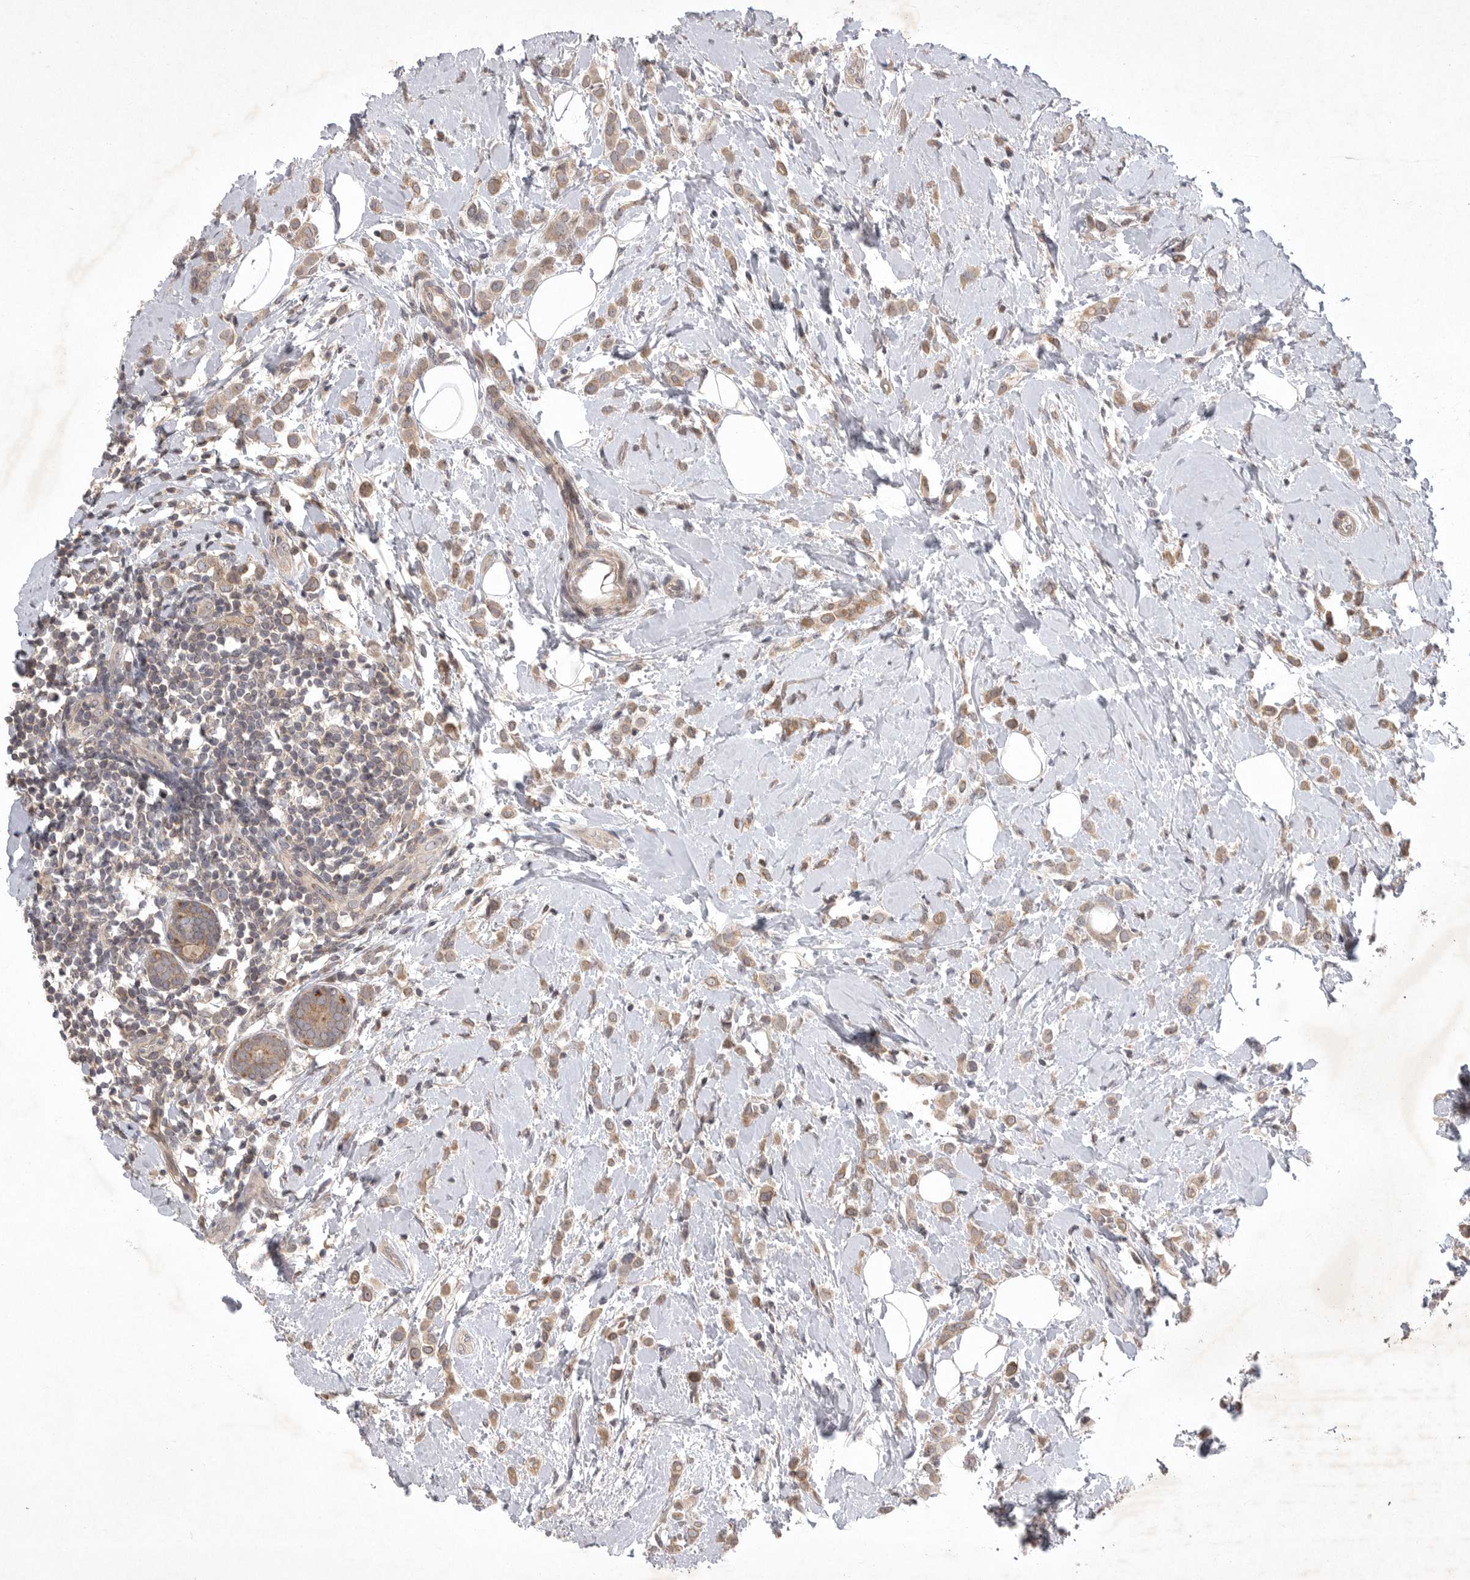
{"staining": {"intensity": "weak", "quantity": ">75%", "location": "cytoplasmic/membranous"}, "tissue": "breast cancer", "cell_type": "Tumor cells", "image_type": "cancer", "snomed": [{"axis": "morphology", "description": "Lobular carcinoma"}, {"axis": "topography", "description": "Breast"}], "caption": "High-magnification brightfield microscopy of lobular carcinoma (breast) stained with DAB (3,3'-diaminobenzidine) (brown) and counterstained with hematoxylin (blue). tumor cells exhibit weak cytoplasmic/membranous expression is appreciated in approximately>75% of cells. The protein is stained brown, and the nuclei are stained in blue (DAB IHC with brightfield microscopy, high magnification).", "gene": "UBE3D", "patient": {"sex": "female", "age": 47}}